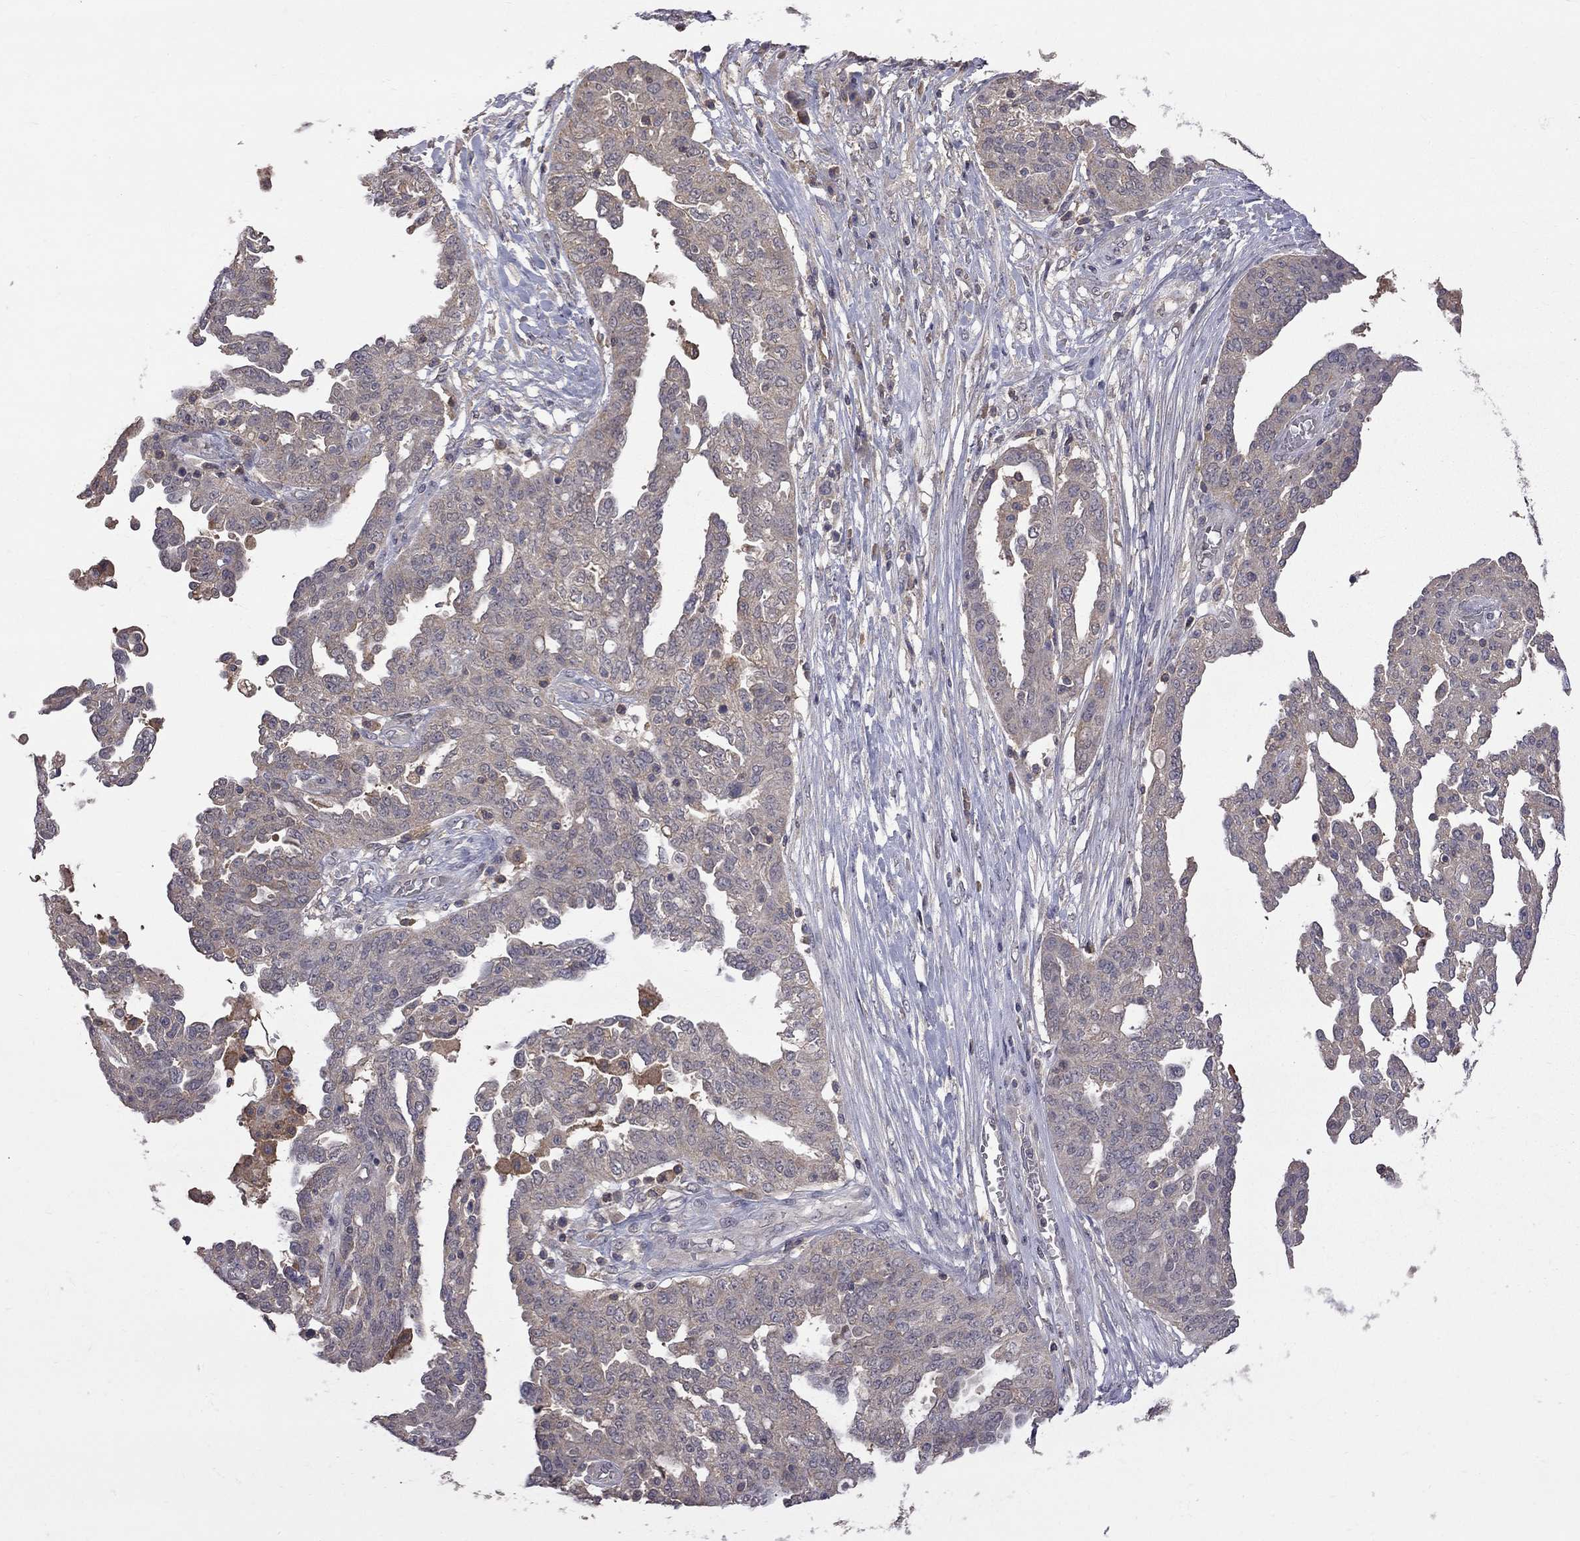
{"staining": {"intensity": "weak", "quantity": ">75%", "location": "cytoplasmic/membranous"}, "tissue": "ovarian cancer", "cell_type": "Tumor cells", "image_type": "cancer", "snomed": [{"axis": "morphology", "description": "Cystadenocarcinoma, serous, NOS"}, {"axis": "topography", "description": "Ovary"}], "caption": "Immunohistochemistry photomicrograph of neoplastic tissue: human ovarian cancer stained using IHC displays low levels of weak protein expression localized specifically in the cytoplasmic/membranous of tumor cells, appearing as a cytoplasmic/membranous brown color.", "gene": "HTR6", "patient": {"sex": "female", "age": 67}}